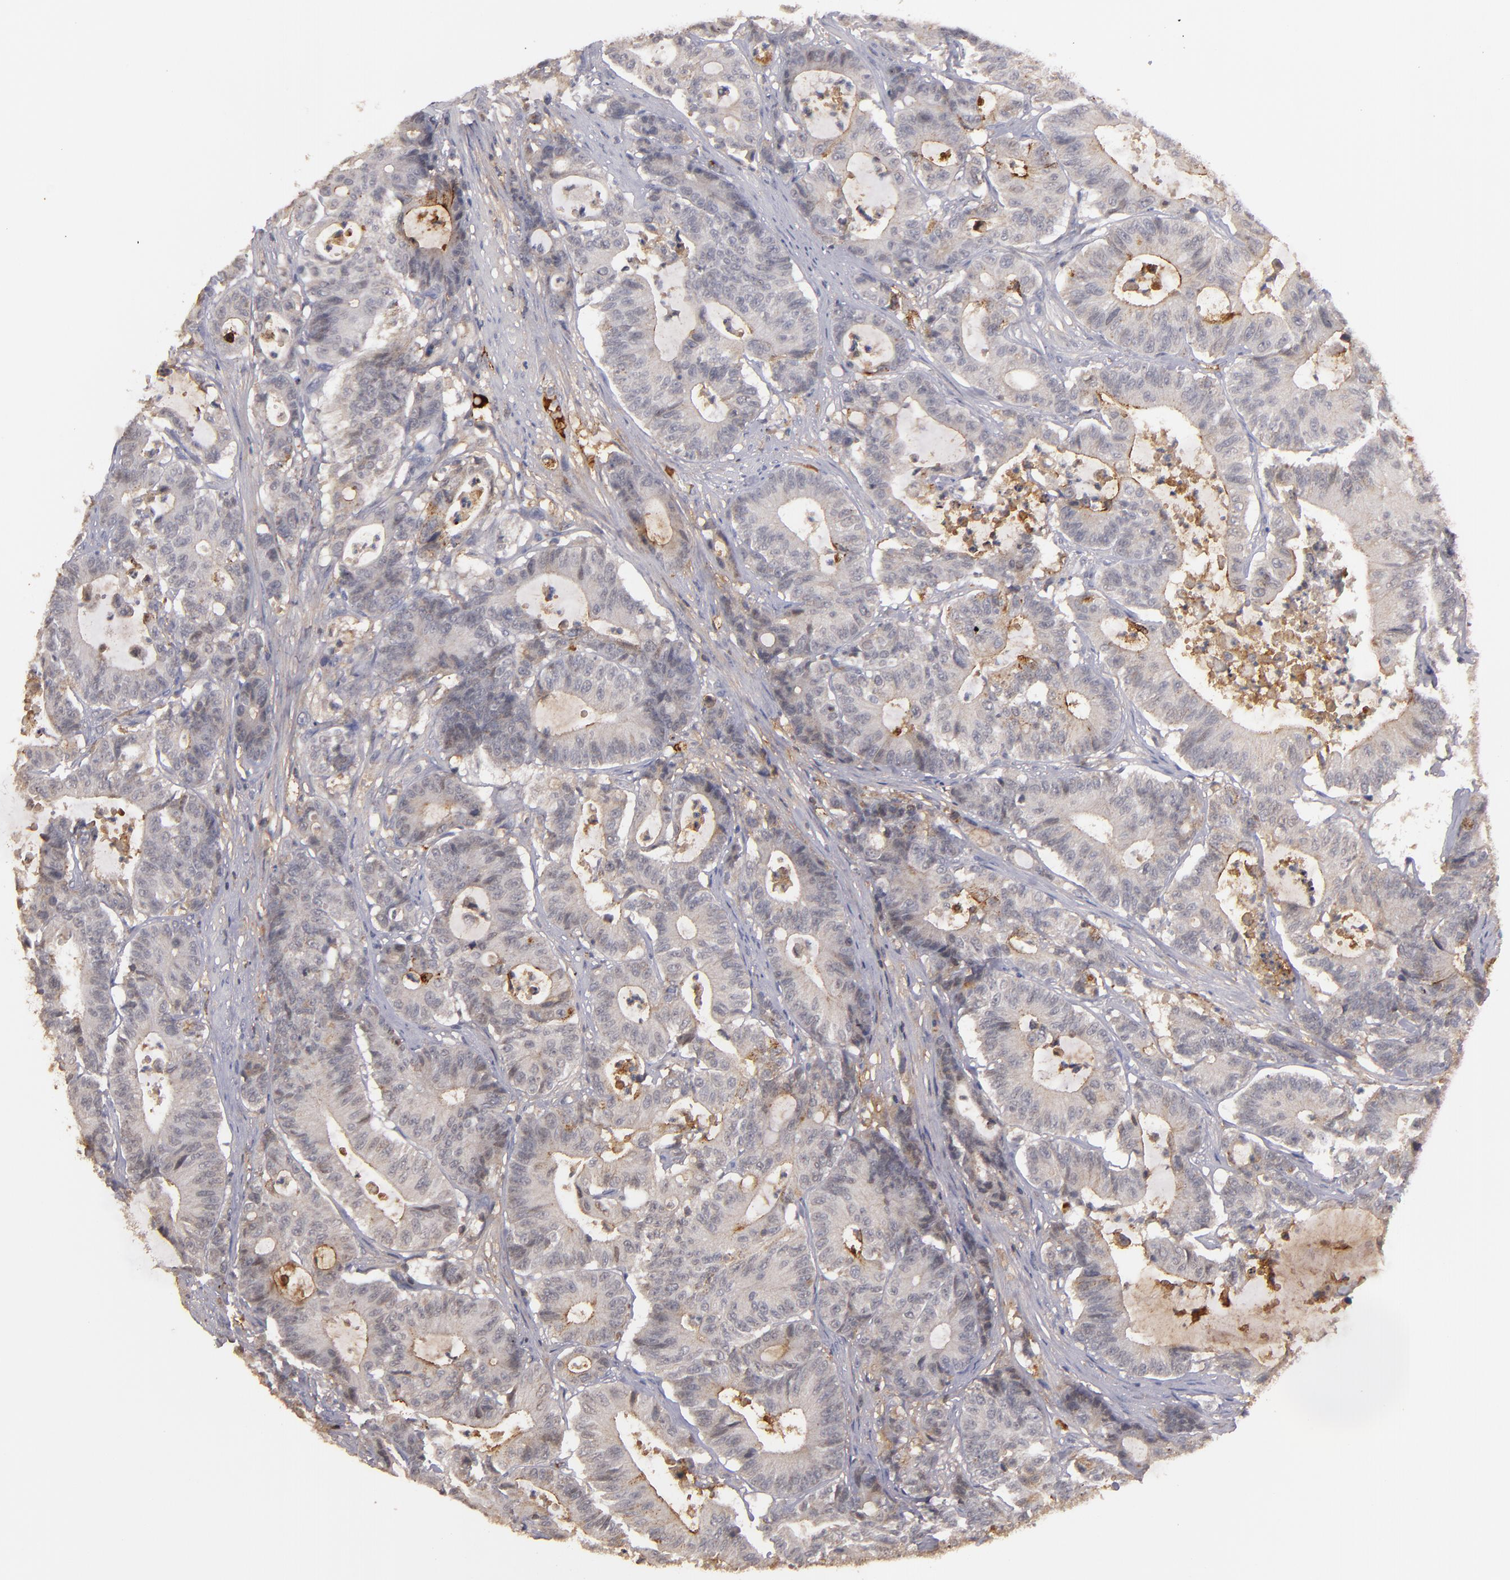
{"staining": {"intensity": "weak", "quantity": "<25%", "location": "cytoplasmic/membranous"}, "tissue": "colorectal cancer", "cell_type": "Tumor cells", "image_type": "cancer", "snomed": [{"axis": "morphology", "description": "Adenocarcinoma, NOS"}, {"axis": "topography", "description": "Colon"}], "caption": "DAB immunohistochemical staining of colorectal adenocarcinoma shows no significant expression in tumor cells.", "gene": "MBL2", "patient": {"sex": "female", "age": 84}}